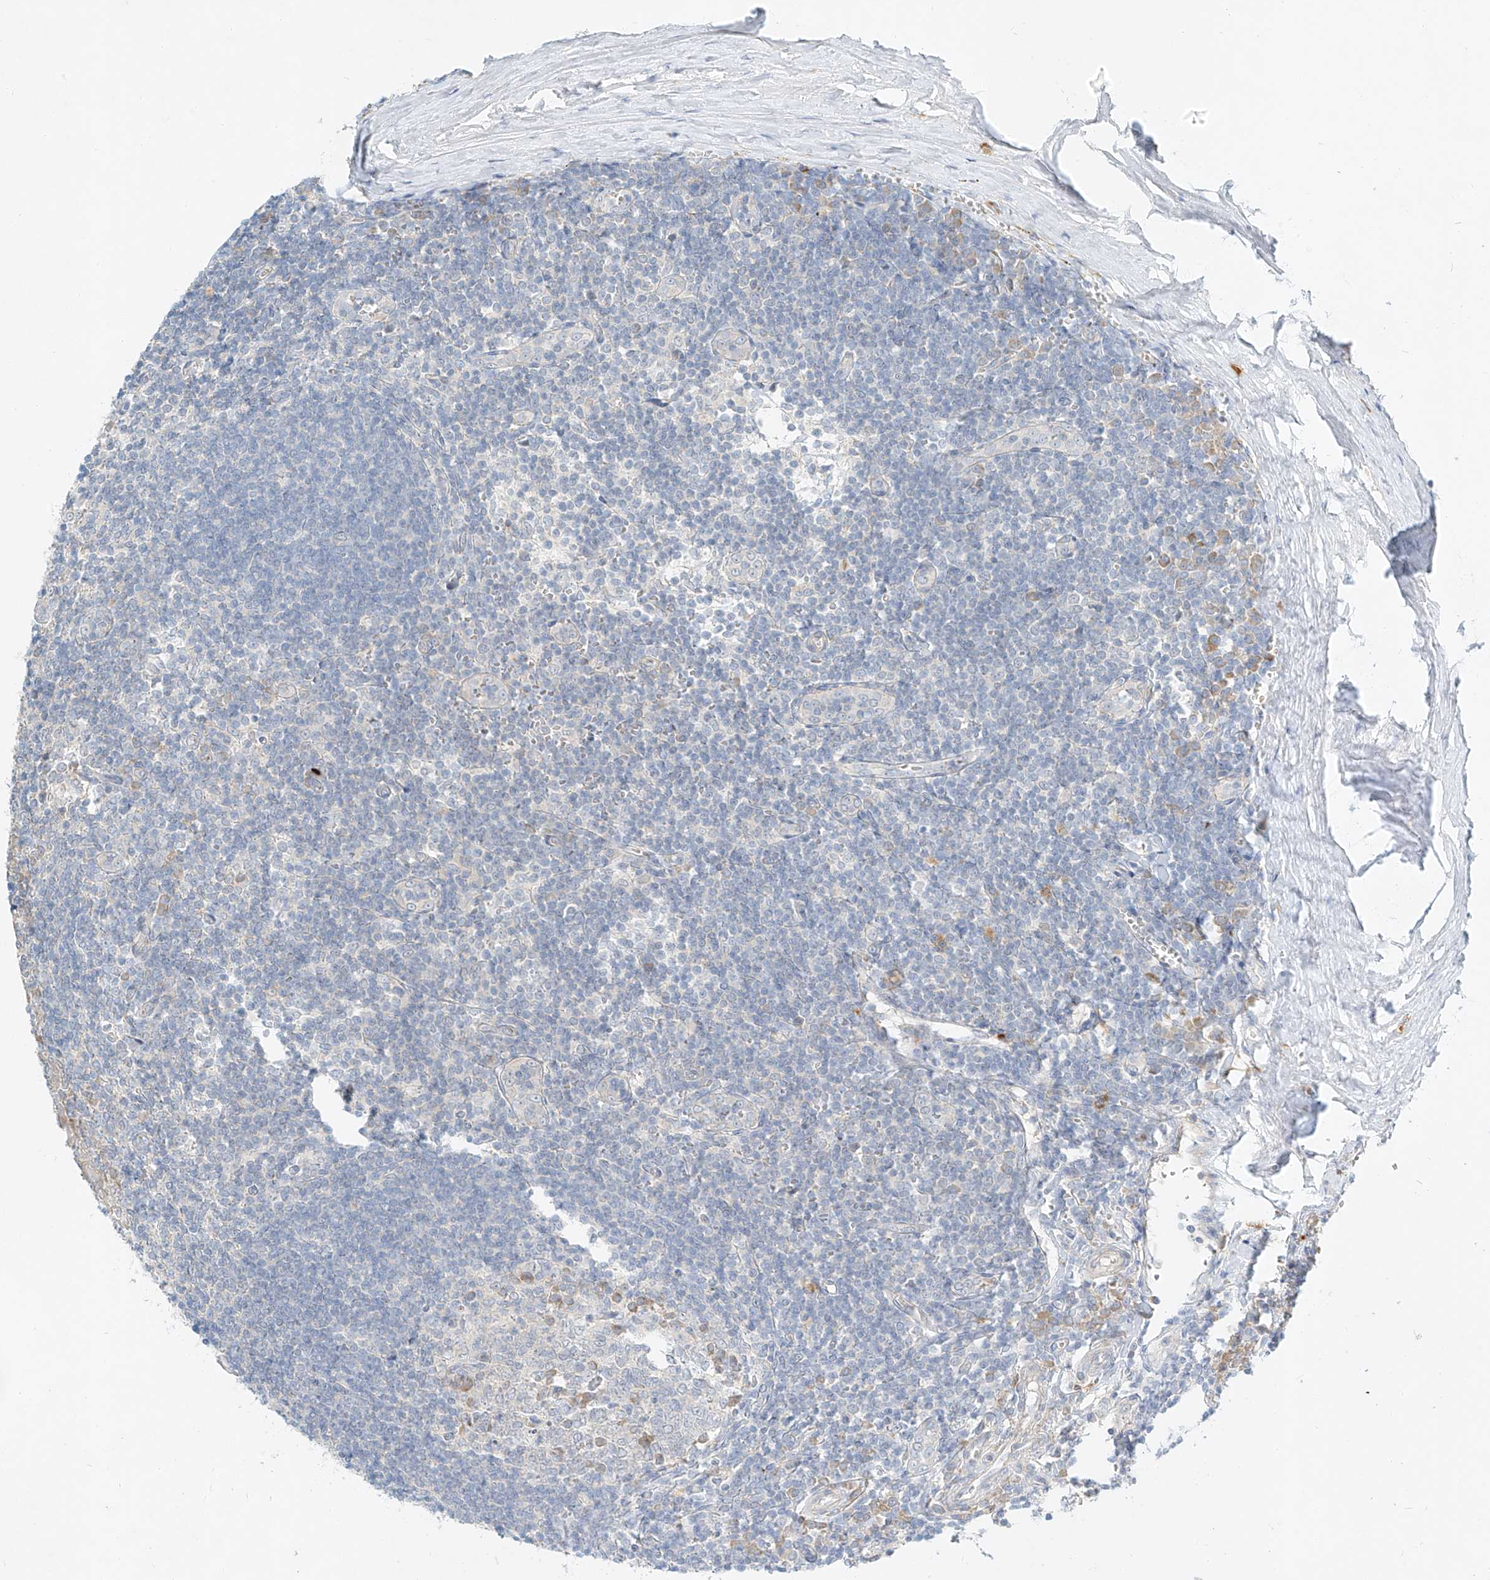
{"staining": {"intensity": "negative", "quantity": "none", "location": "none"}, "tissue": "tonsil", "cell_type": "Germinal center cells", "image_type": "normal", "snomed": [{"axis": "morphology", "description": "Normal tissue, NOS"}, {"axis": "topography", "description": "Tonsil"}], "caption": "Germinal center cells are negative for protein expression in normal human tonsil. (DAB (3,3'-diaminobenzidine) IHC with hematoxylin counter stain).", "gene": "SYTL3", "patient": {"sex": "male", "age": 27}}